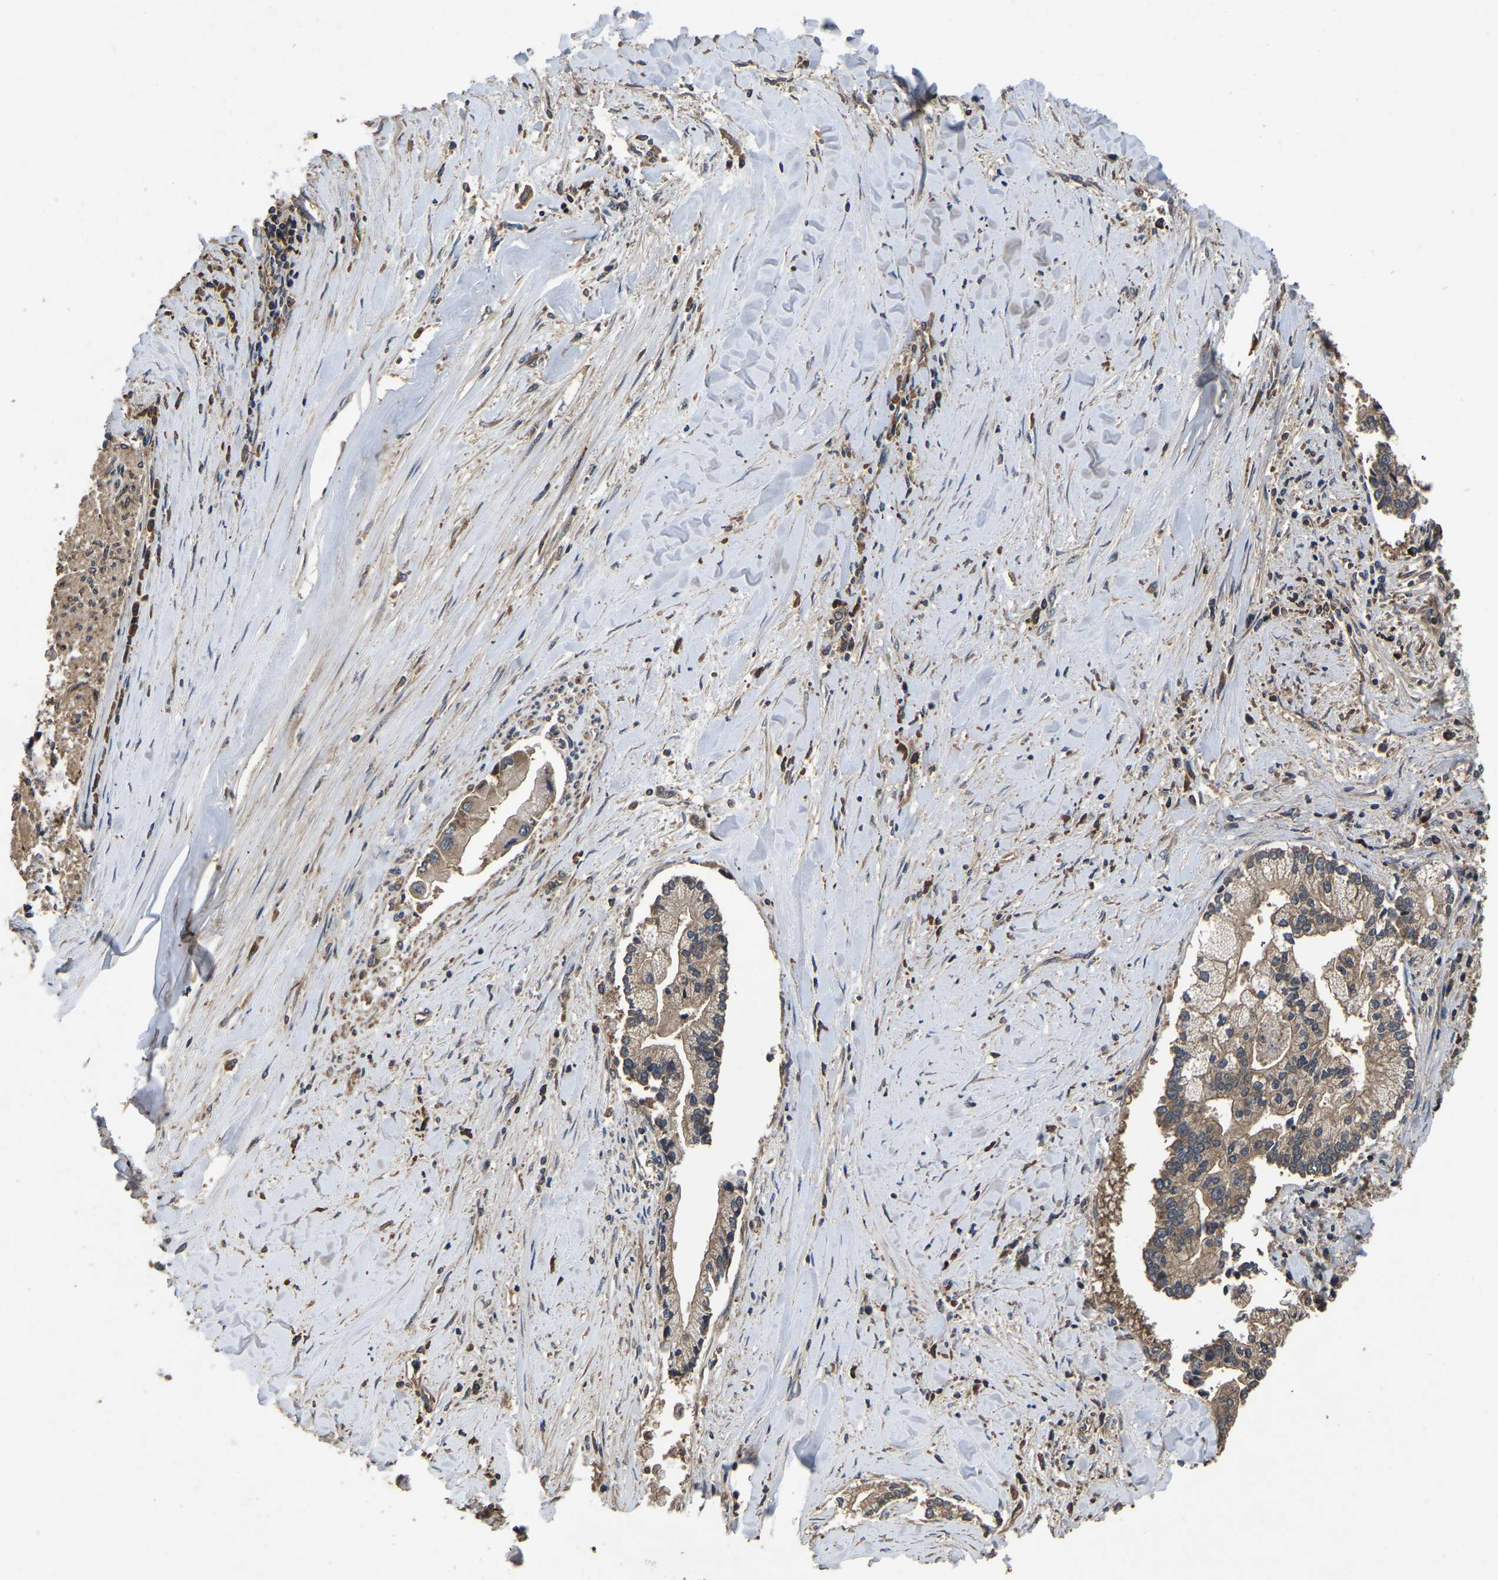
{"staining": {"intensity": "moderate", "quantity": ">75%", "location": "cytoplasmic/membranous"}, "tissue": "liver cancer", "cell_type": "Tumor cells", "image_type": "cancer", "snomed": [{"axis": "morphology", "description": "Cholangiocarcinoma"}, {"axis": "topography", "description": "Liver"}], "caption": "Immunohistochemistry (DAB) staining of human liver cholangiocarcinoma shows moderate cytoplasmic/membranous protein staining in about >75% of tumor cells. The staining was performed using DAB (3,3'-diaminobenzidine), with brown indicating positive protein expression. Nuclei are stained blue with hematoxylin.", "gene": "CRYZL1", "patient": {"sex": "male", "age": 50}}